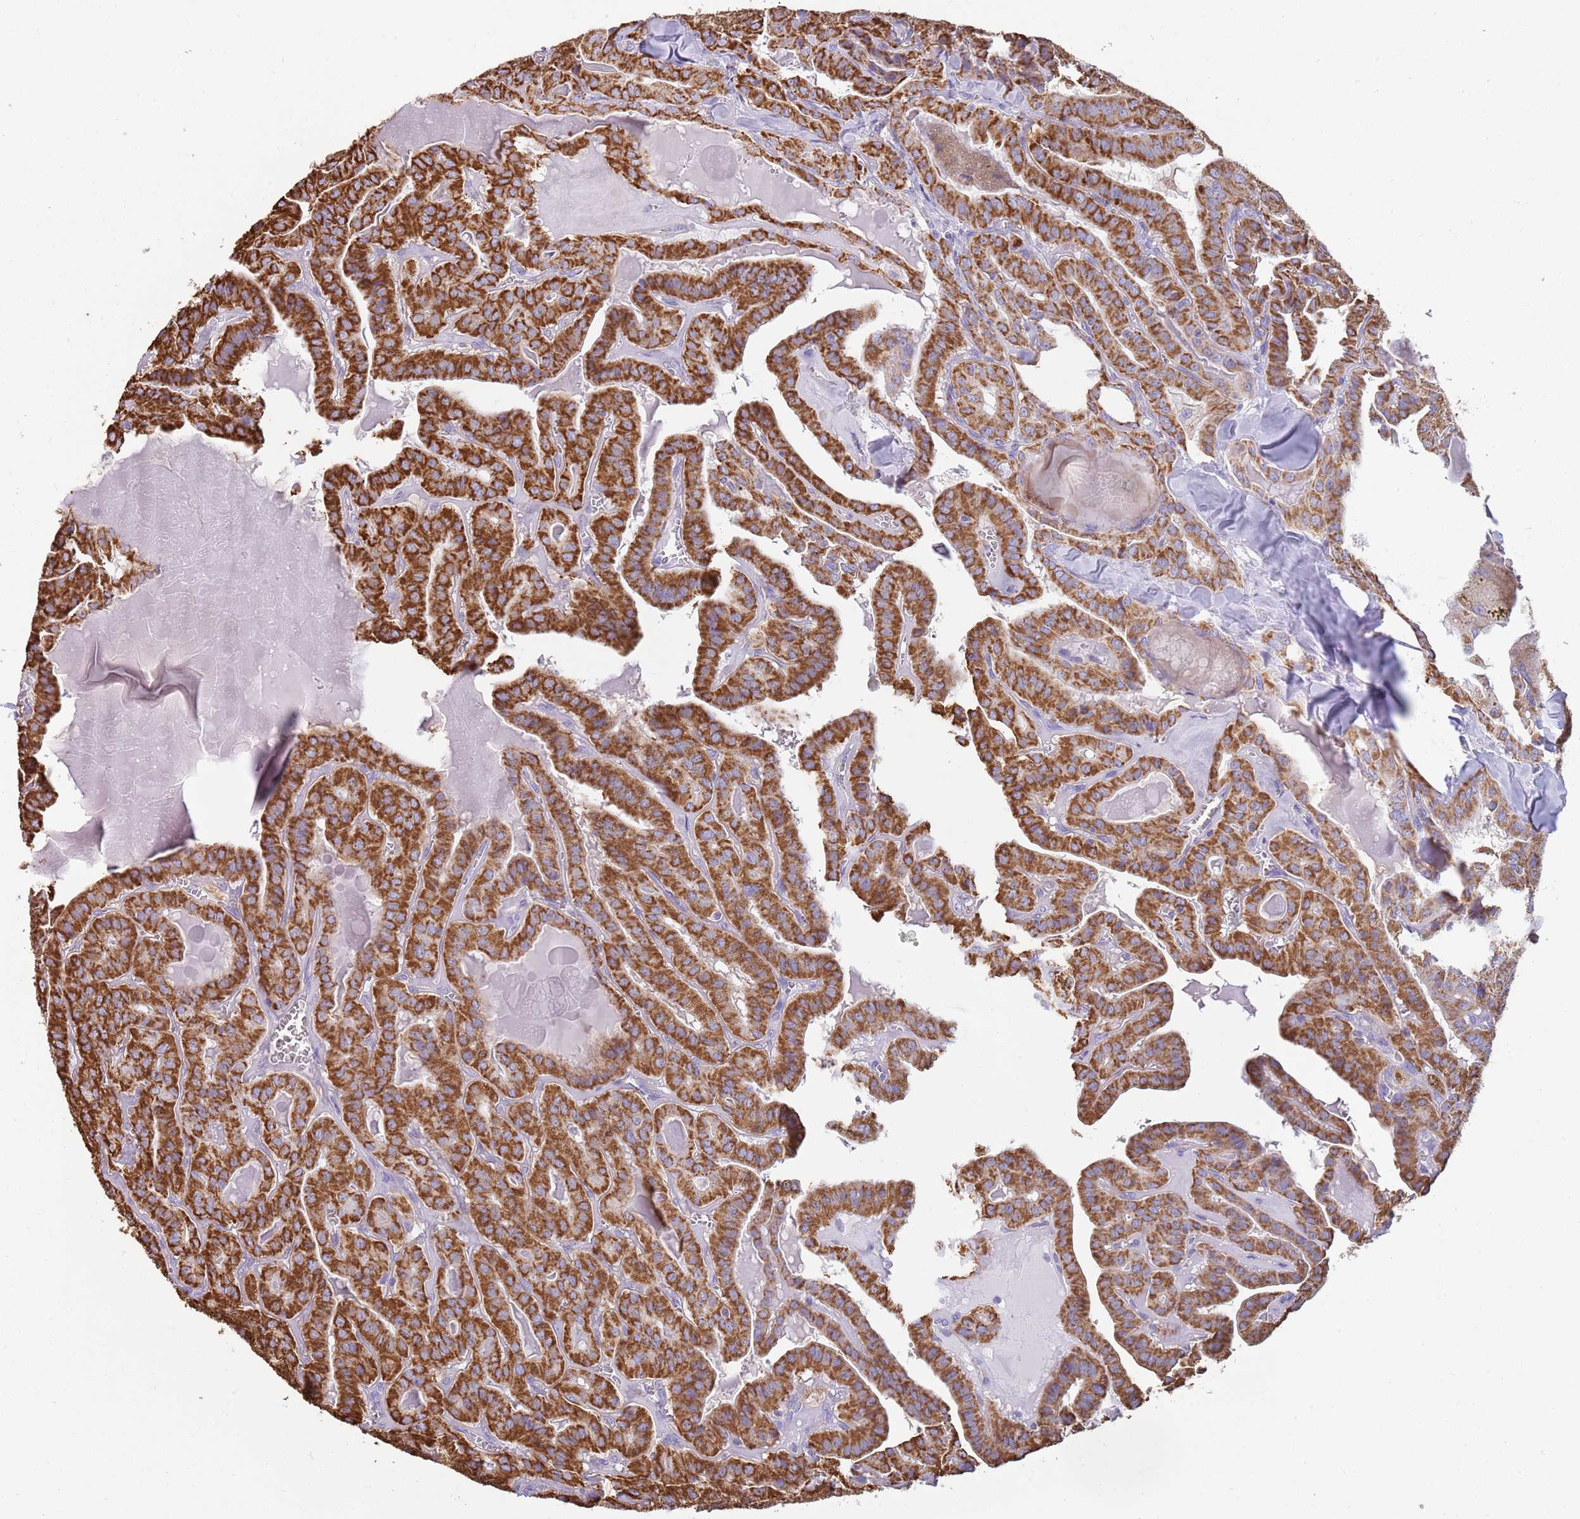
{"staining": {"intensity": "strong", "quantity": ">75%", "location": "cytoplasmic/membranous"}, "tissue": "thyroid cancer", "cell_type": "Tumor cells", "image_type": "cancer", "snomed": [{"axis": "morphology", "description": "Papillary adenocarcinoma, NOS"}, {"axis": "topography", "description": "Thyroid gland"}], "caption": "Immunohistochemistry photomicrograph of neoplastic tissue: human thyroid papillary adenocarcinoma stained using immunohistochemistry (IHC) reveals high levels of strong protein expression localized specifically in the cytoplasmic/membranous of tumor cells, appearing as a cytoplasmic/membranous brown color.", "gene": "TTLL1", "patient": {"sex": "male", "age": 52}}